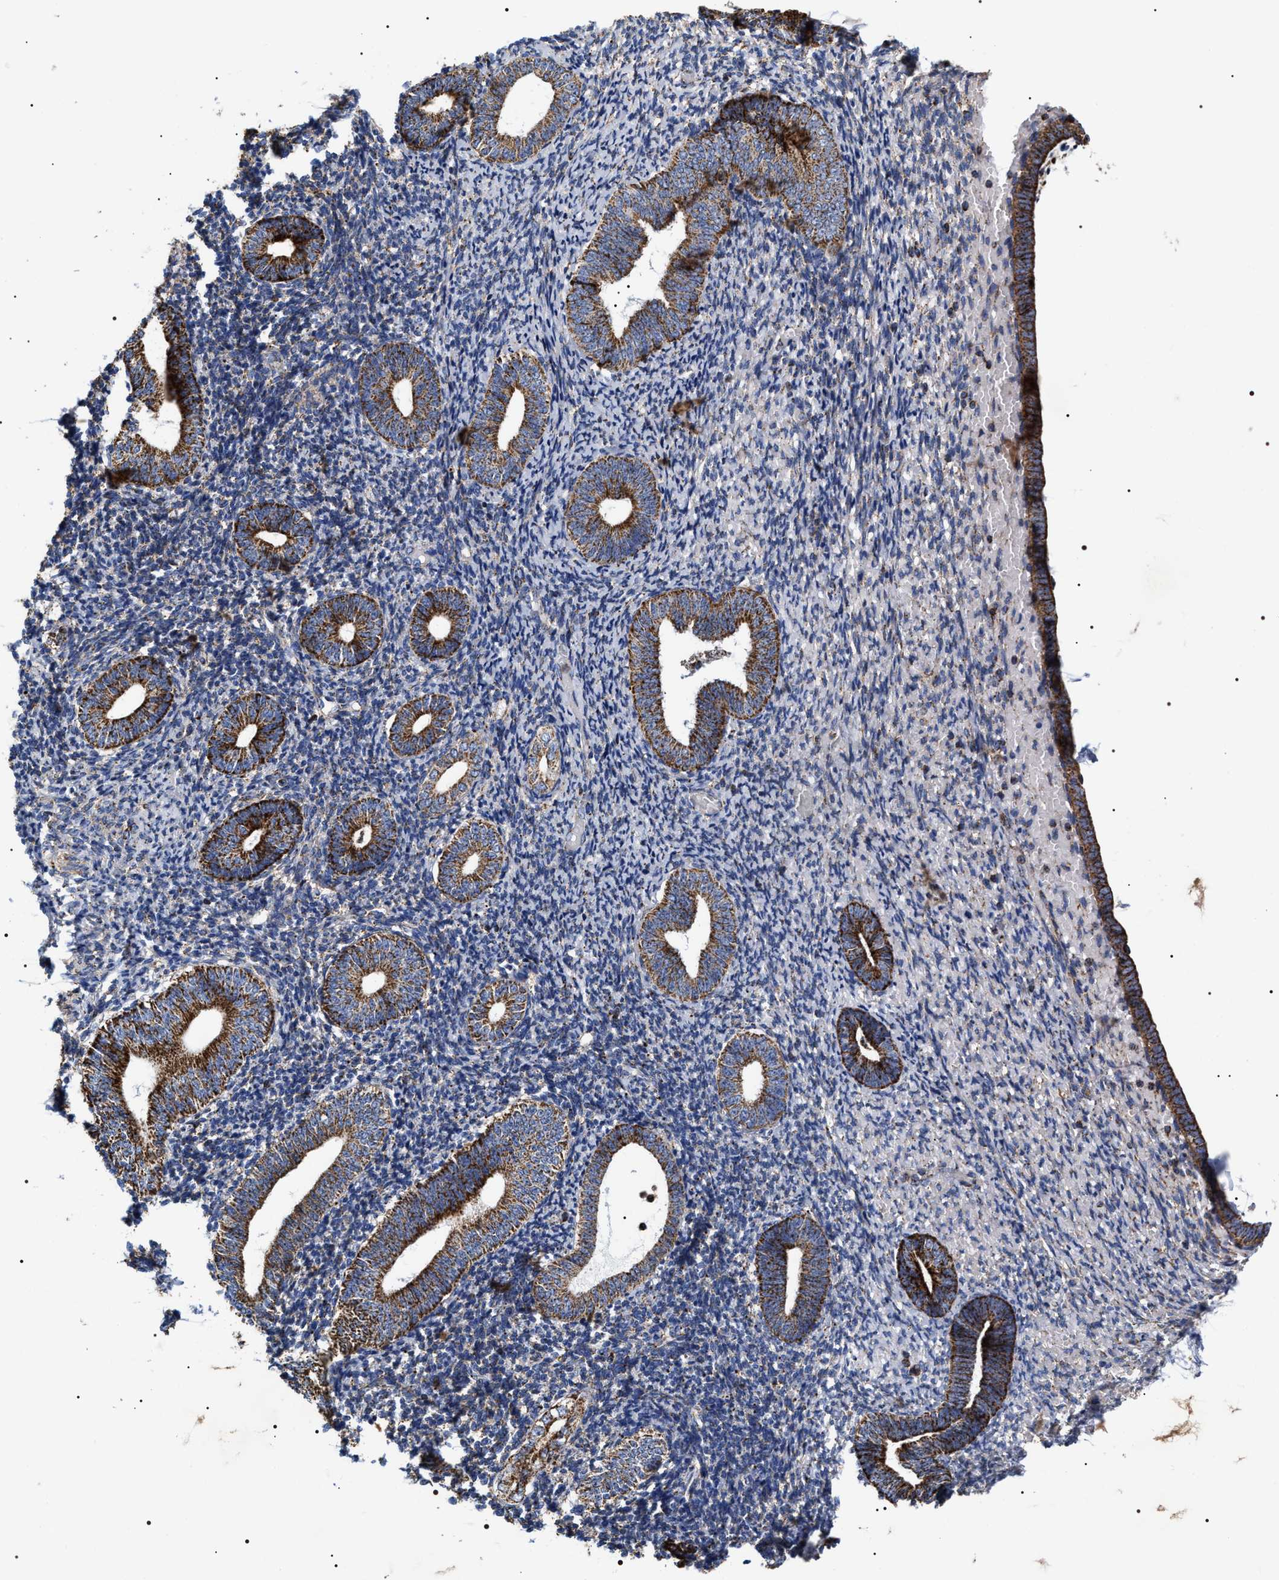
{"staining": {"intensity": "moderate", "quantity": "<25%", "location": "cytoplasmic/membranous"}, "tissue": "endometrium", "cell_type": "Cells in endometrial stroma", "image_type": "normal", "snomed": [{"axis": "morphology", "description": "Normal tissue, NOS"}, {"axis": "topography", "description": "Endometrium"}], "caption": "IHC photomicrograph of benign endometrium stained for a protein (brown), which displays low levels of moderate cytoplasmic/membranous staining in approximately <25% of cells in endometrial stroma.", "gene": "COG5", "patient": {"sex": "female", "age": 66}}